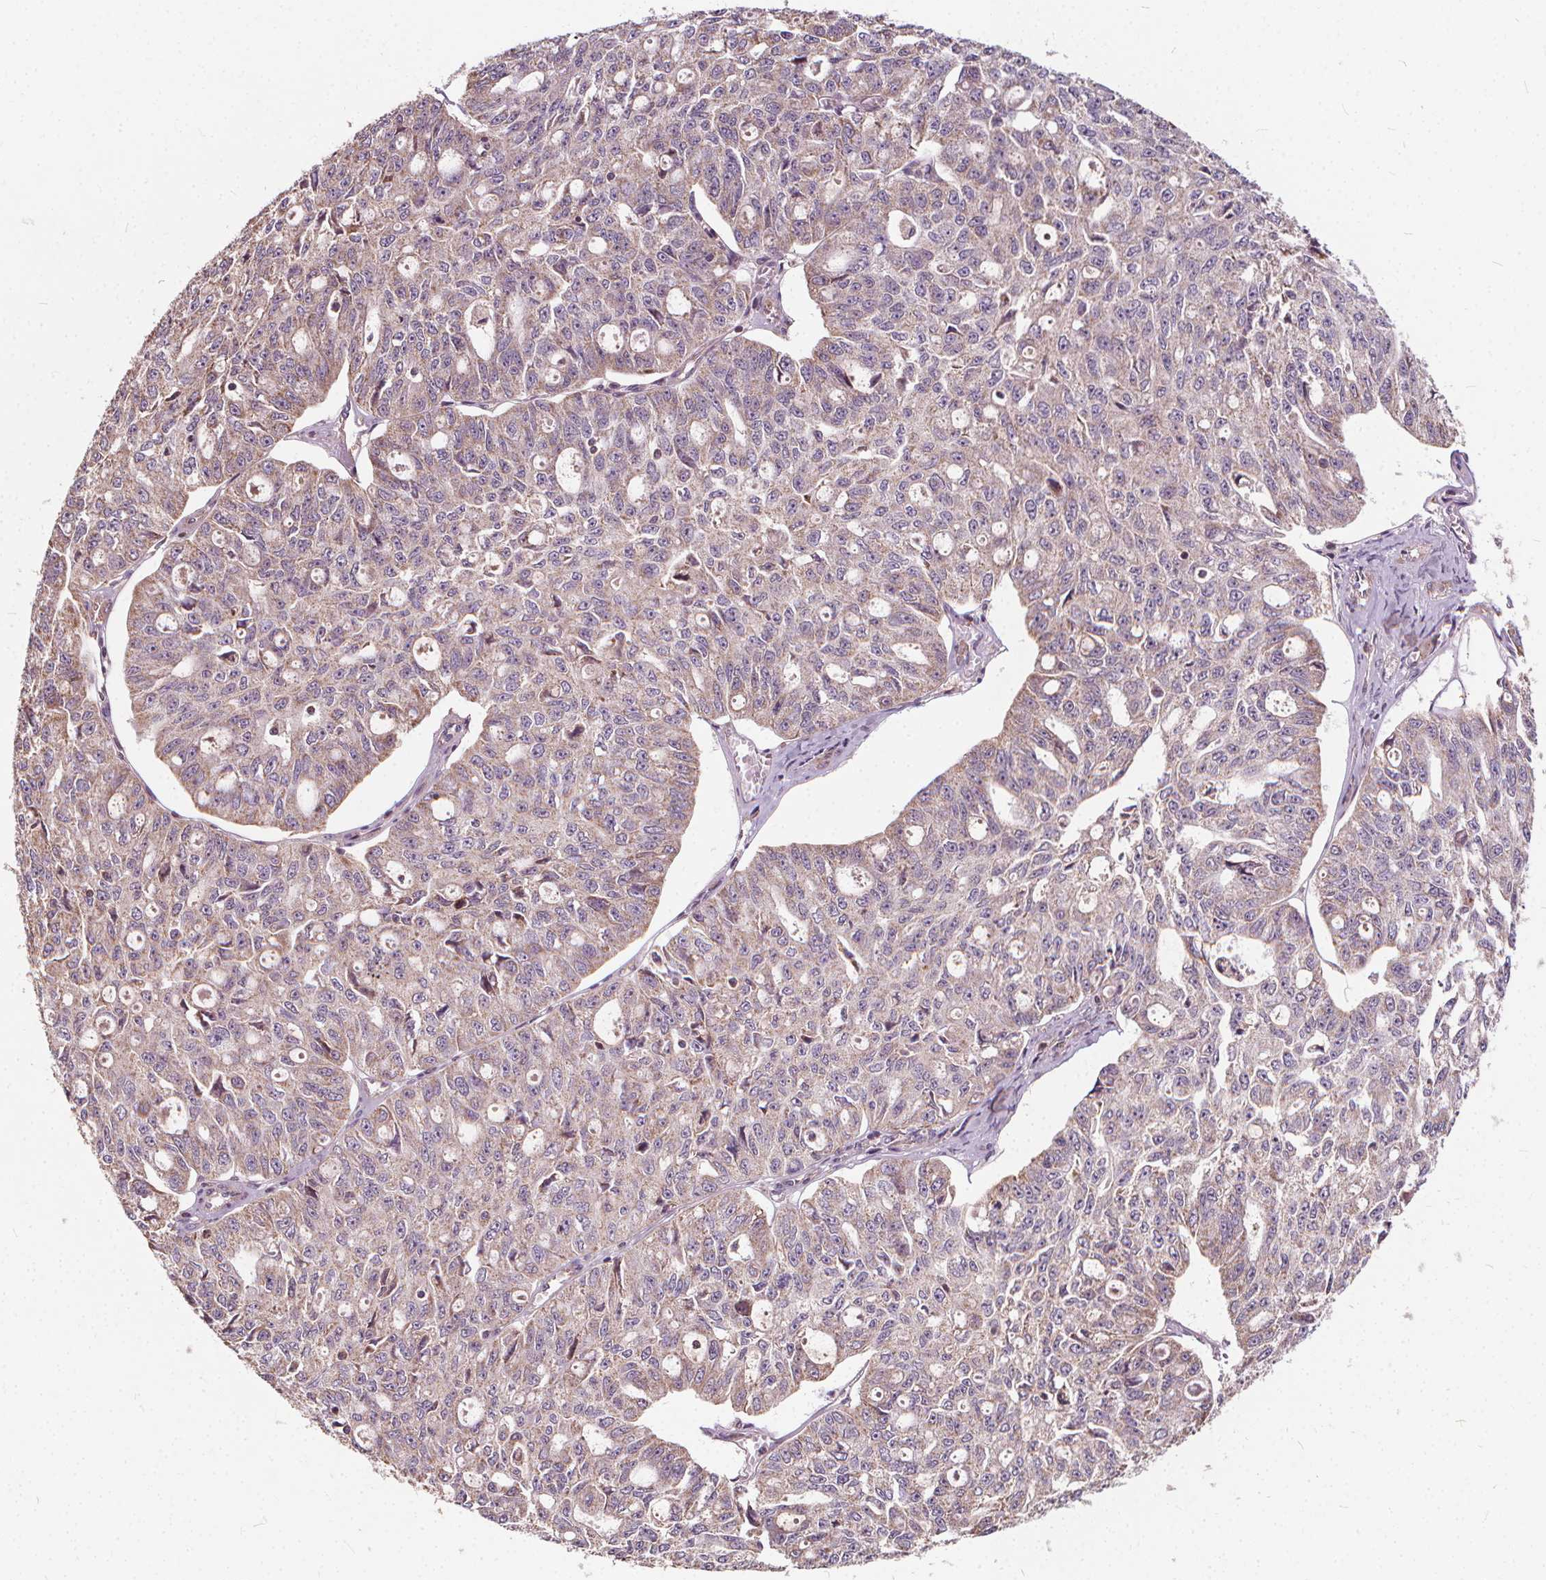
{"staining": {"intensity": "weak", "quantity": "25%-75%", "location": "cytoplasmic/membranous"}, "tissue": "ovarian cancer", "cell_type": "Tumor cells", "image_type": "cancer", "snomed": [{"axis": "morphology", "description": "Carcinoma, endometroid"}, {"axis": "topography", "description": "Ovary"}], "caption": "A brown stain labels weak cytoplasmic/membranous expression of a protein in human ovarian cancer (endometroid carcinoma) tumor cells.", "gene": "ORAI2", "patient": {"sex": "female", "age": 65}}